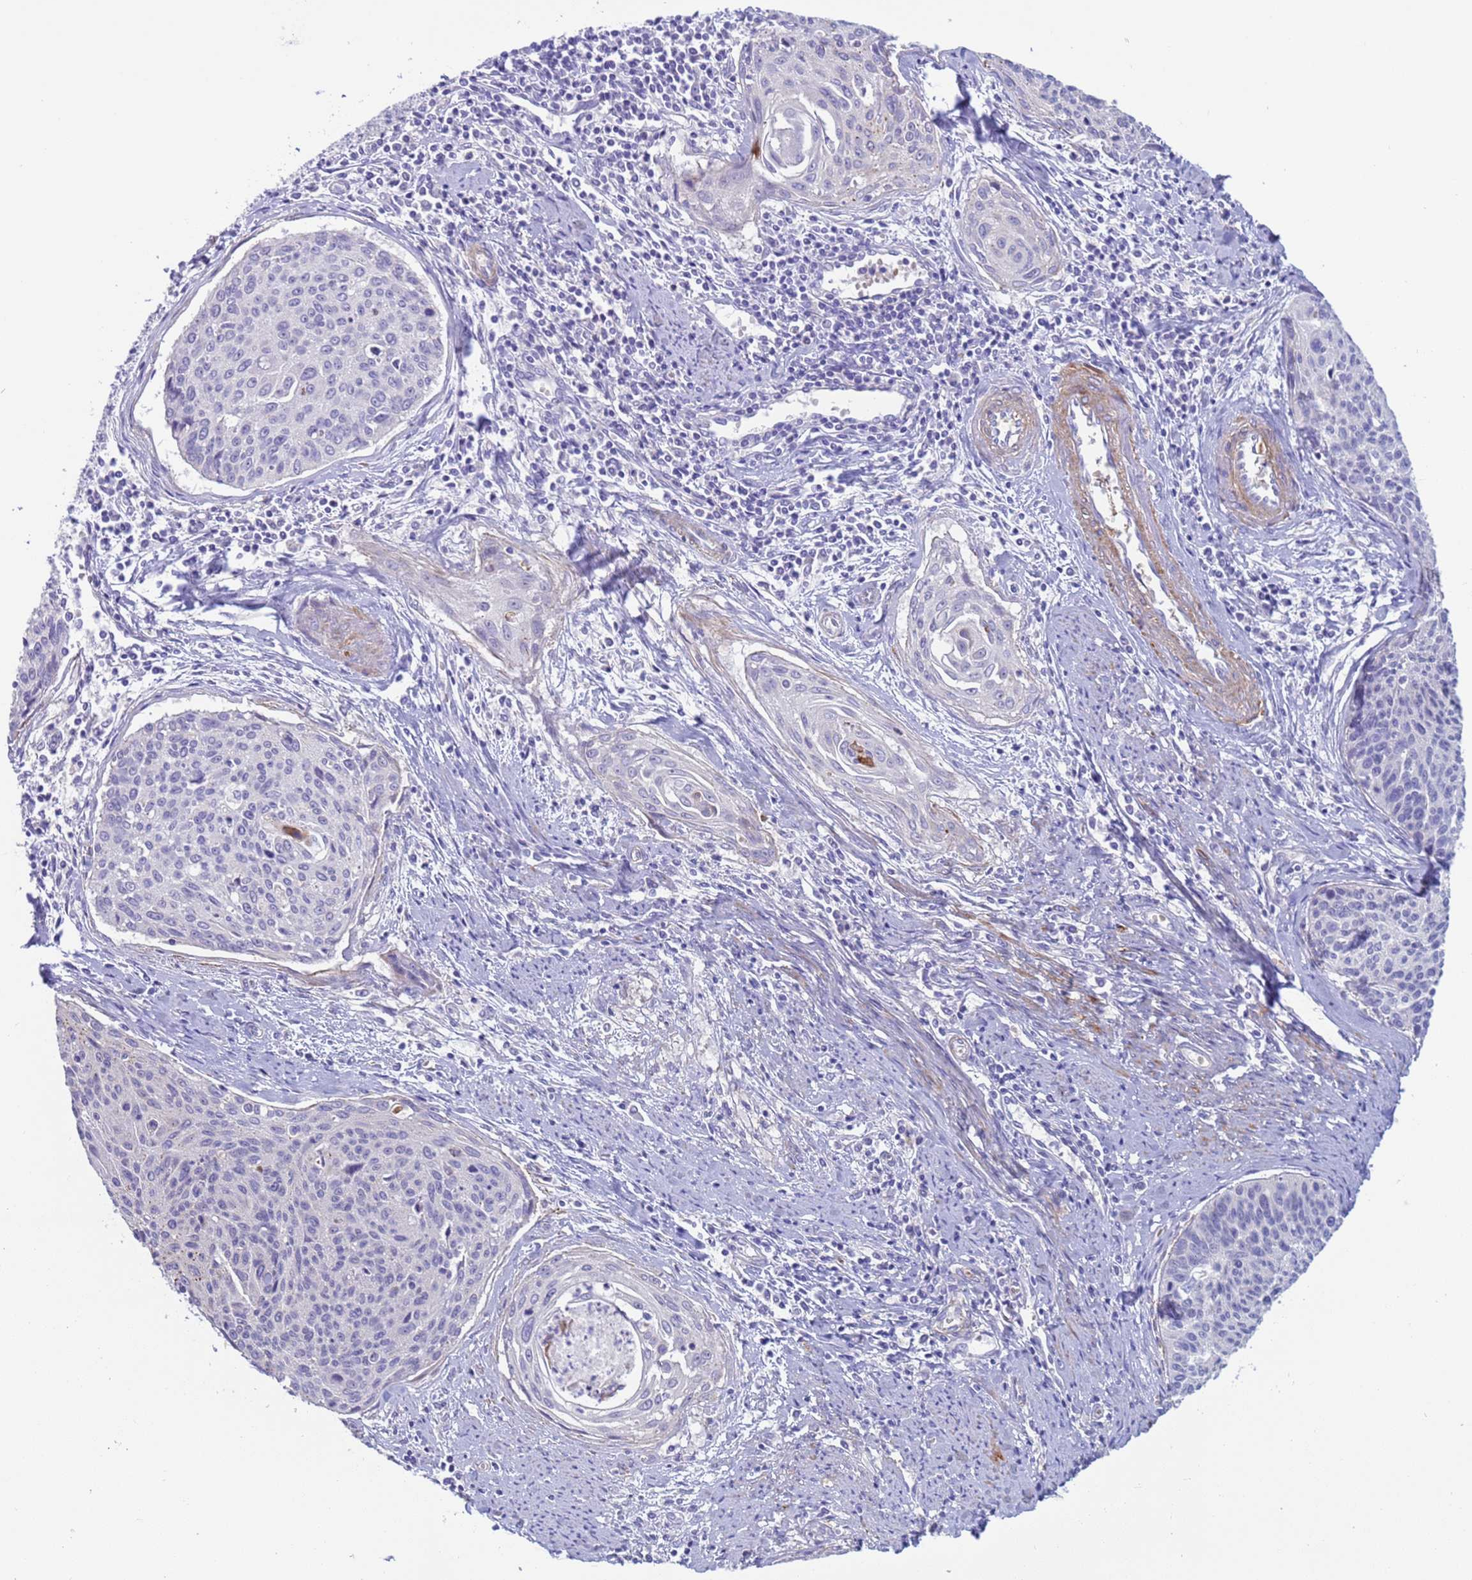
{"staining": {"intensity": "negative", "quantity": "none", "location": "none"}, "tissue": "cervical cancer", "cell_type": "Tumor cells", "image_type": "cancer", "snomed": [{"axis": "morphology", "description": "Squamous cell carcinoma, NOS"}, {"axis": "topography", "description": "Cervix"}], "caption": "An immunohistochemistry image of cervical squamous cell carcinoma is shown. There is no staining in tumor cells of cervical squamous cell carcinoma. (Stains: DAB (3,3'-diaminobenzidine) immunohistochemistry (IHC) with hematoxylin counter stain, Microscopy: brightfield microscopy at high magnification).", "gene": "KBTBD3", "patient": {"sex": "female", "age": 55}}